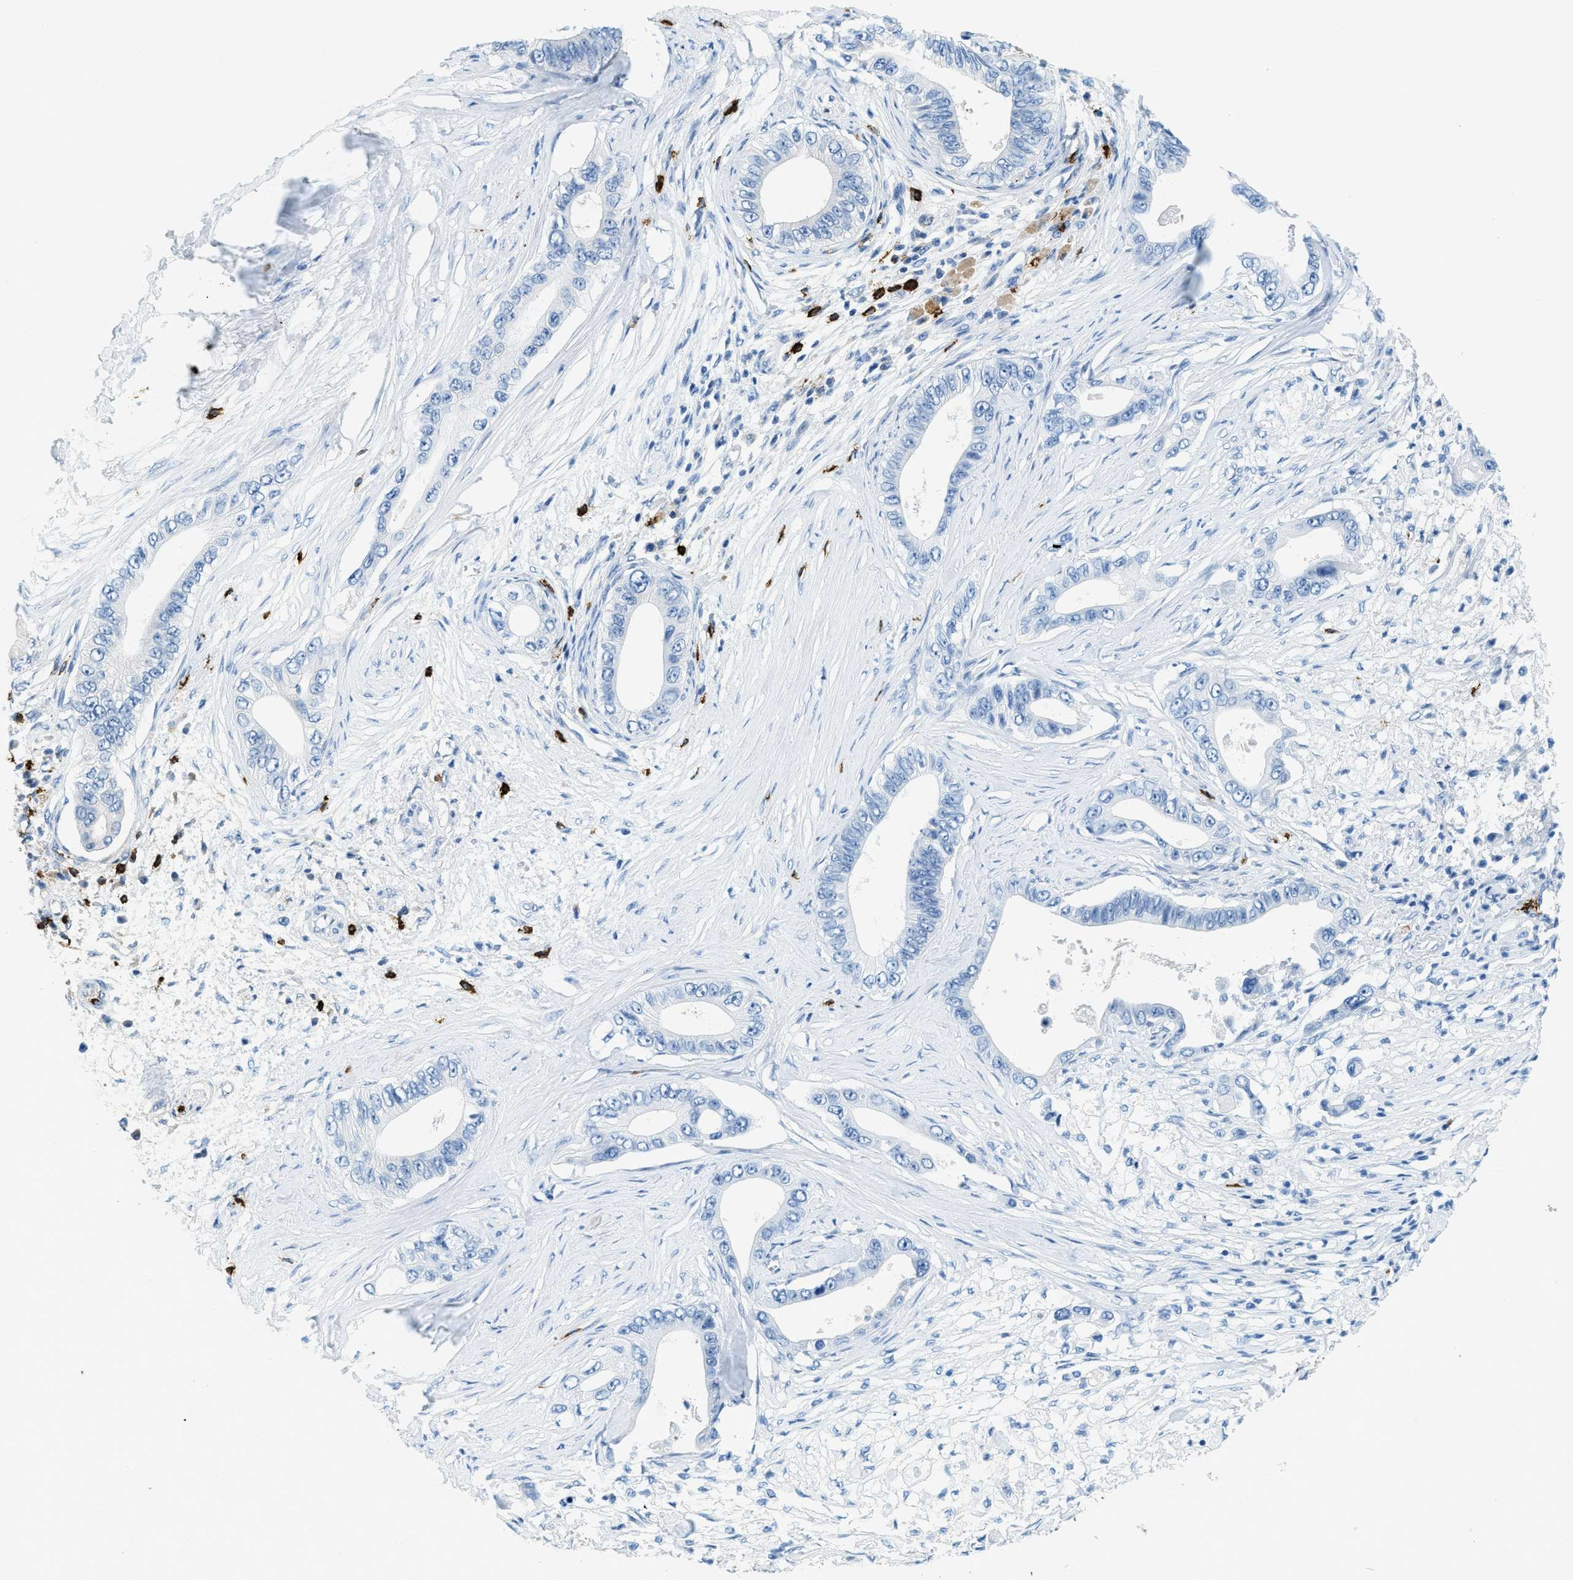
{"staining": {"intensity": "negative", "quantity": "none", "location": "none"}, "tissue": "pancreatic cancer", "cell_type": "Tumor cells", "image_type": "cancer", "snomed": [{"axis": "morphology", "description": "Adenocarcinoma, NOS"}, {"axis": "topography", "description": "Pancreas"}], "caption": "This micrograph is of pancreatic cancer stained with immunohistochemistry (IHC) to label a protein in brown with the nuclei are counter-stained blue. There is no staining in tumor cells.", "gene": "TPSAB1", "patient": {"sex": "male", "age": 77}}